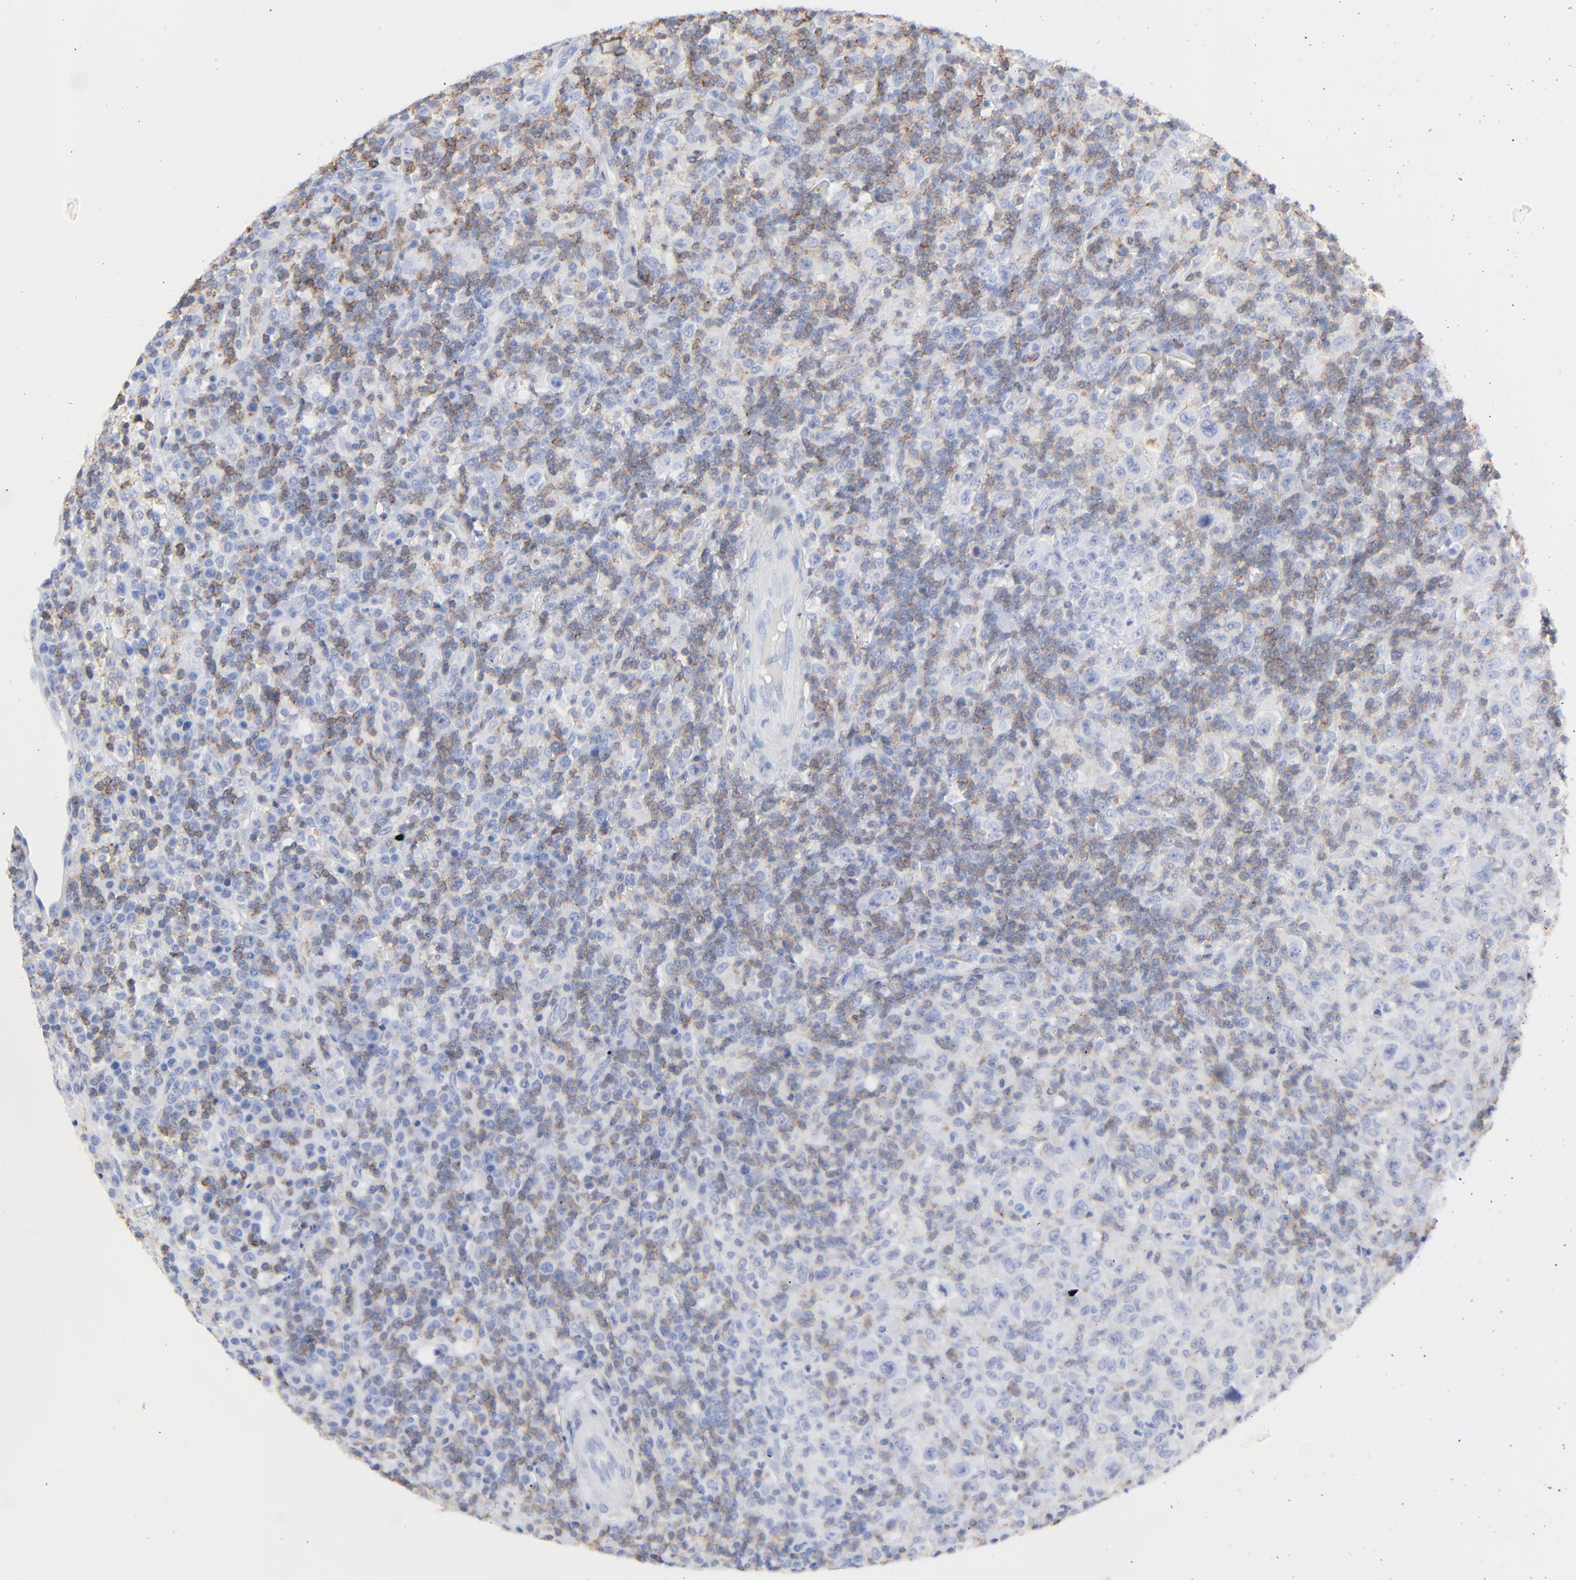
{"staining": {"intensity": "moderate", "quantity": "<25%", "location": "cytoplasmic/membranous"}, "tissue": "lymphoma", "cell_type": "Tumor cells", "image_type": "cancer", "snomed": [{"axis": "morphology", "description": "Hodgkin's disease, NOS"}, {"axis": "topography", "description": "Lymph node"}], "caption": "Moderate cytoplasmic/membranous staining is identified in approximately <25% of tumor cells in lymphoma.", "gene": "LCK", "patient": {"sex": "male", "age": 65}}